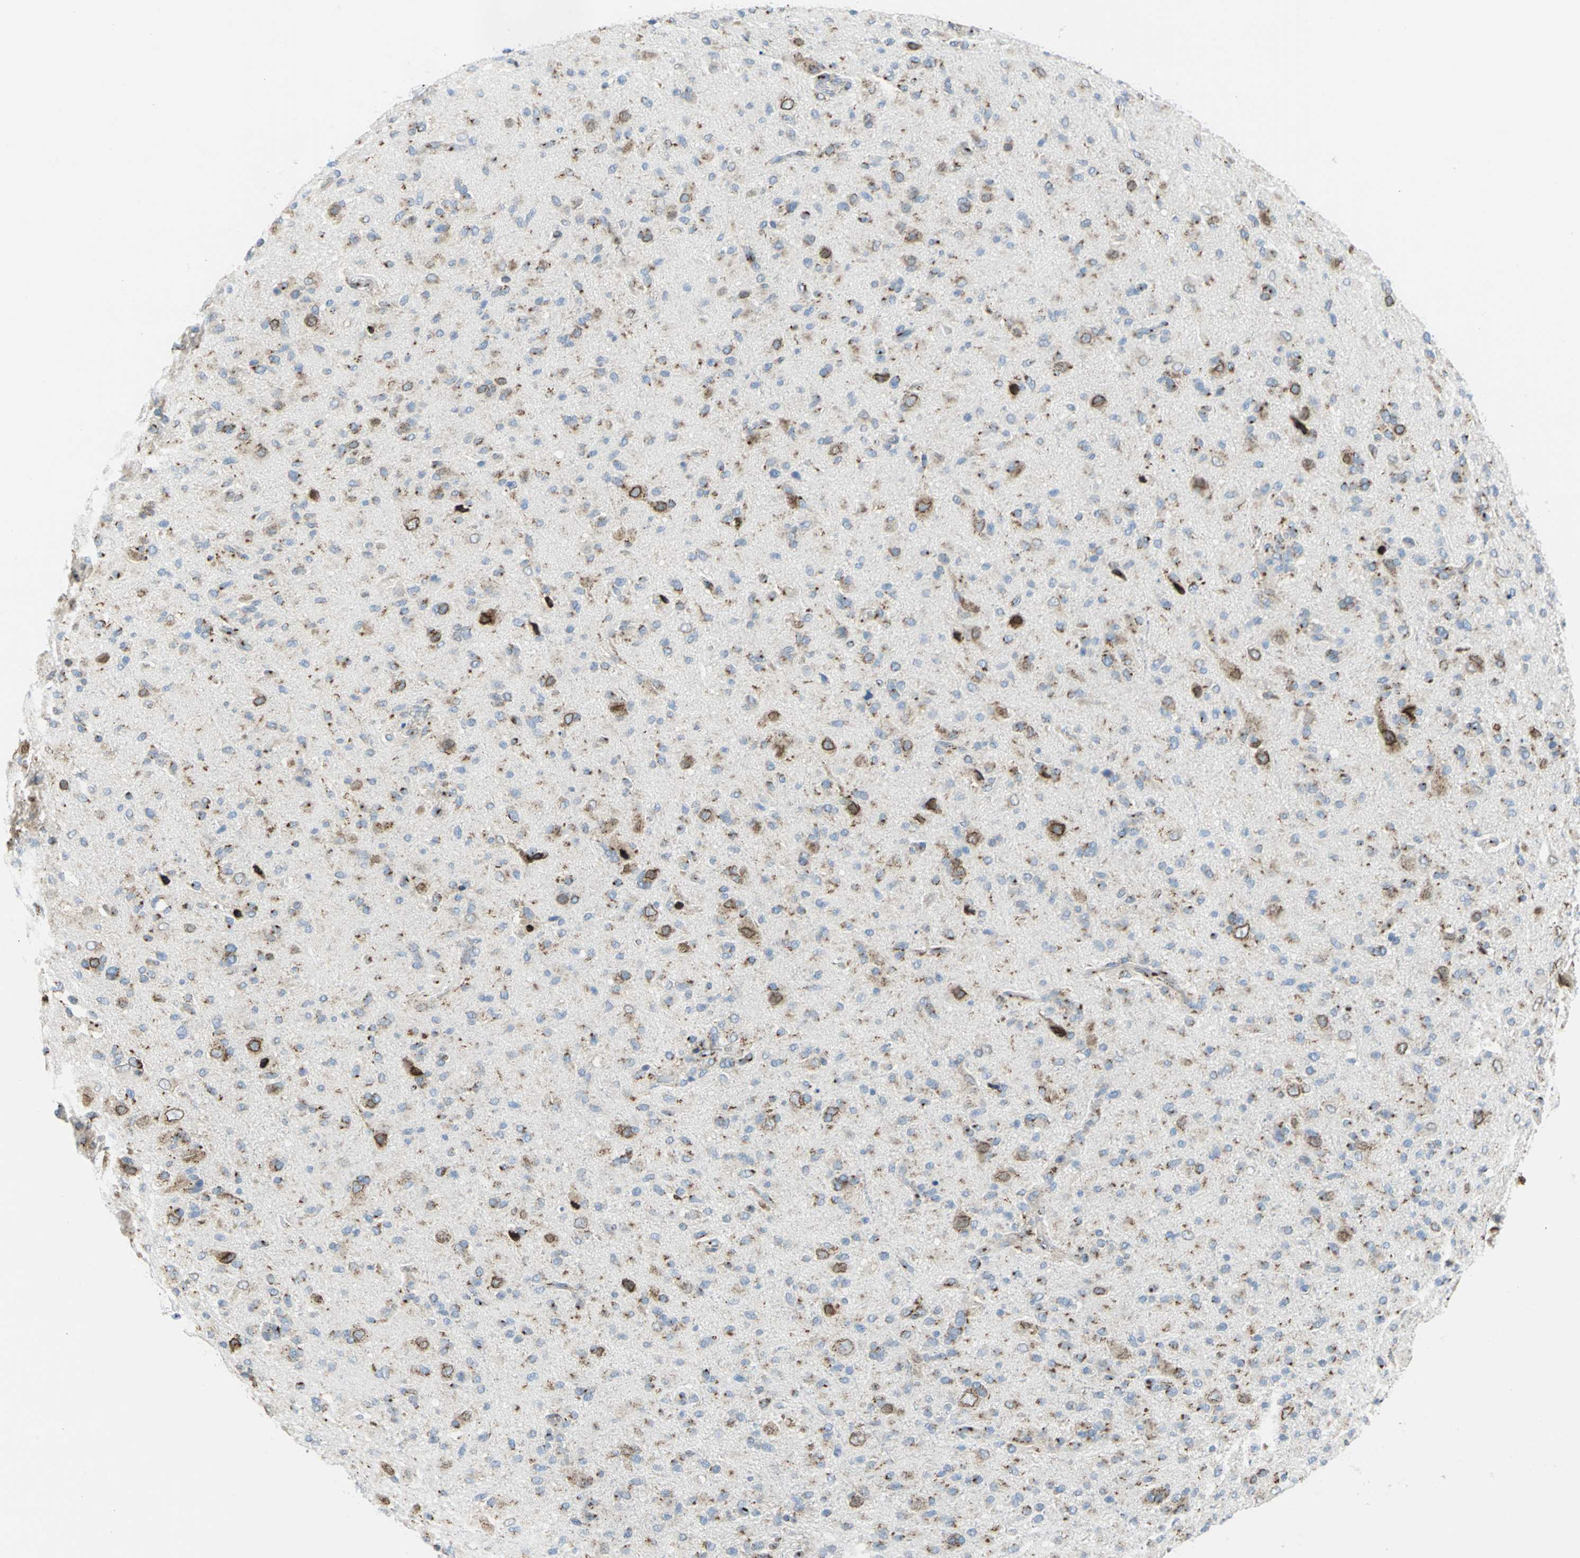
{"staining": {"intensity": "strong", "quantity": "<25%", "location": "cytoplasmic/membranous"}, "tissue": "glioma", "cell_type": "Tumor cells", "image_type": "cancer", "snomed": [{"axis": "morphology", "description": "Glioma, malignant, High grade"}, {"axis": "topography", "description": "Brain"}], "caption": "Glioma stained with DAB immunohistochemistry (IHC) shows medium levels of strong cytoplasmic/membranous expression in about <25% of tumor cells.", "gene": "GPR3", "patient": {"sex": "male", "age": 71}}